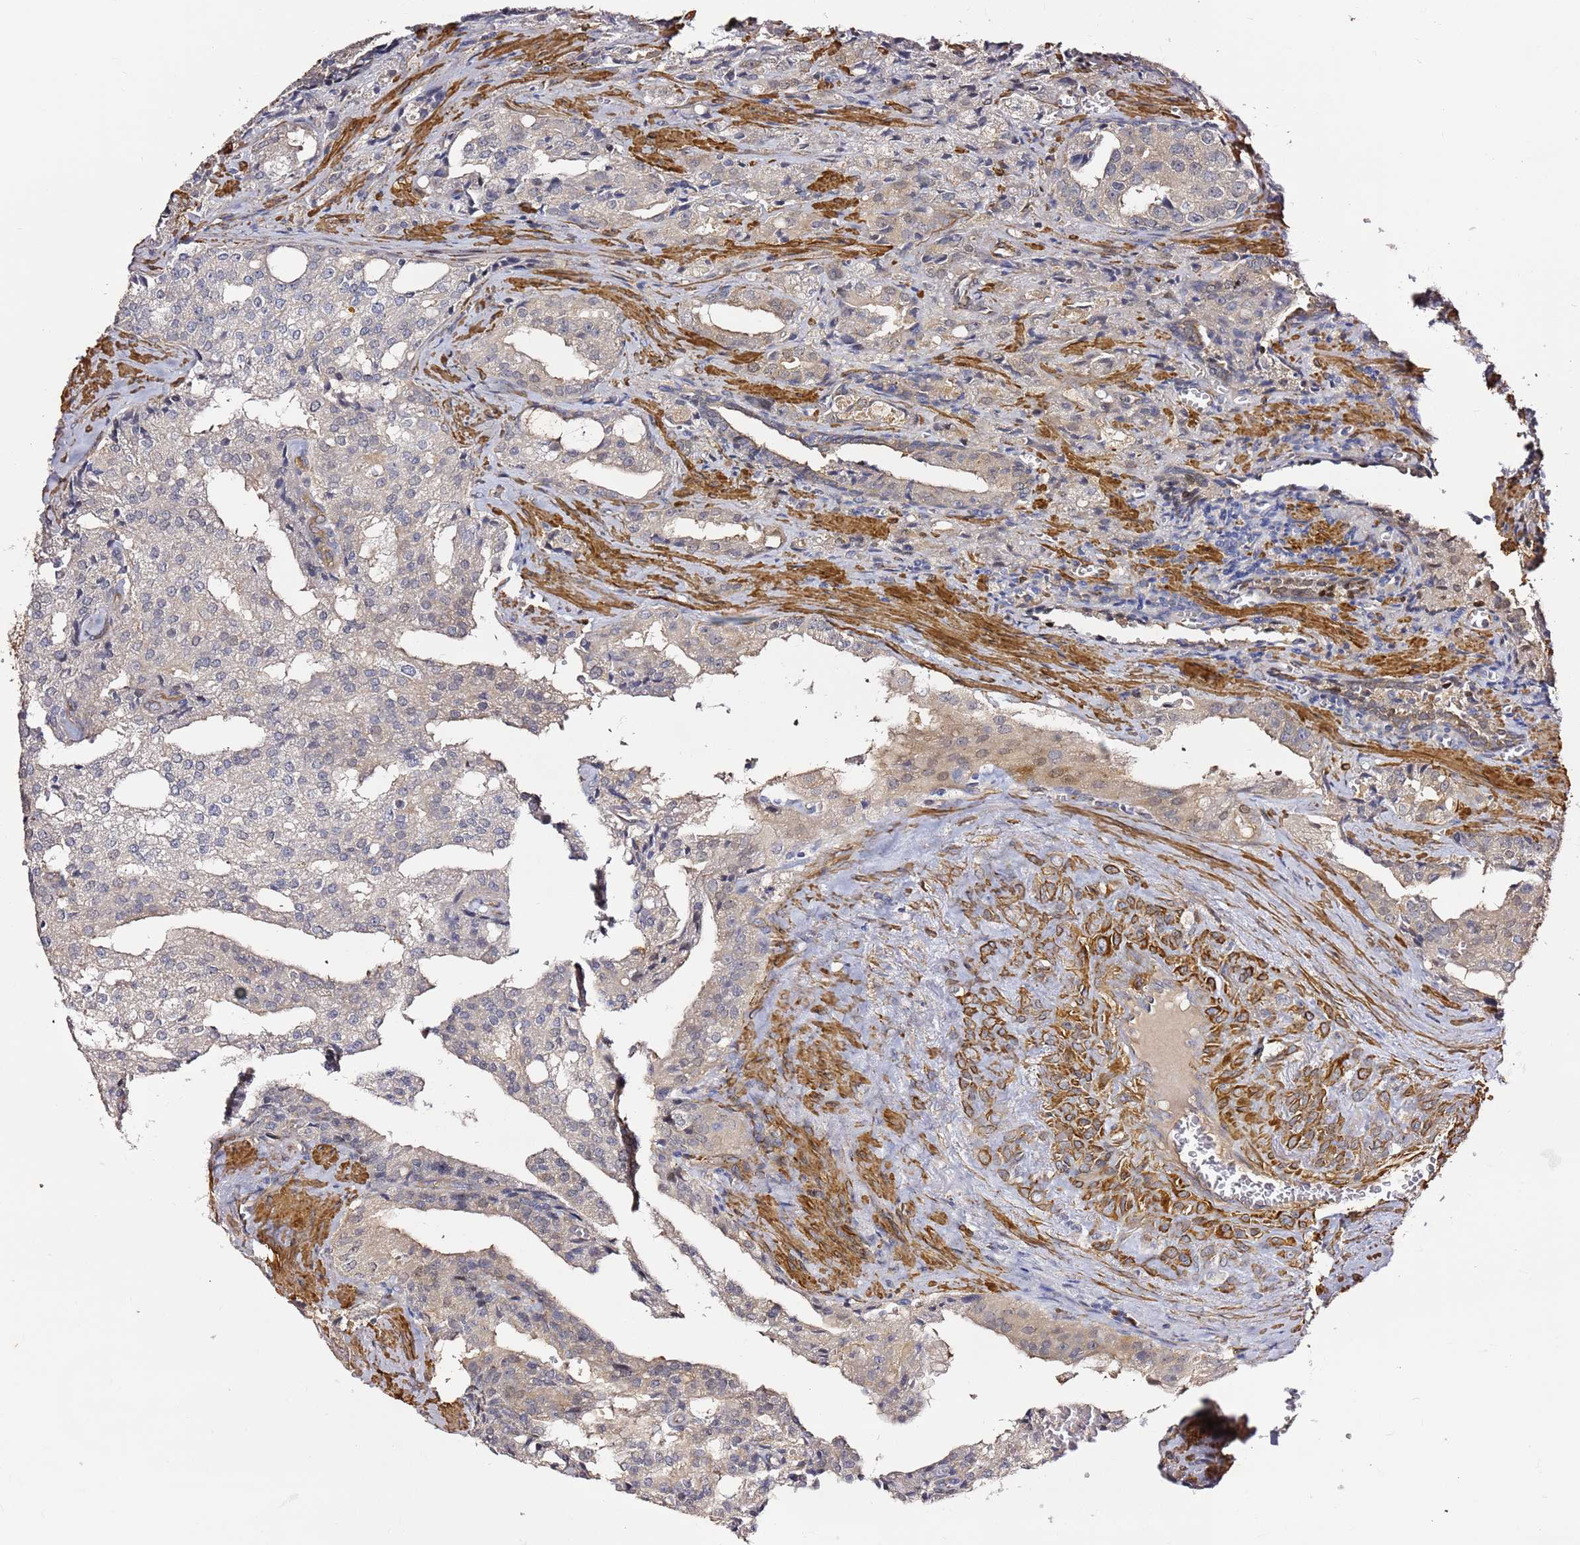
{"staining": {"intensity": "weak", "quantity": "<25%", "location": "nuclear"}, "tissue": "prostate cancer", "cell_type": "Tumor cells", "image_type": "cancer", "snomed": [{"axis": "morphology", "description": "Adenocarcinoma, High grade"}, {"axis": "topography", "description": "Prostate"}], "caption": "Immunohistochemical staining of human prostate adenocarcinoma (high-grade) demonstrates no significant positivity in tumor cells.", "gene": "EPS8L1", "patient": {"sex": "male", "age": 68}}